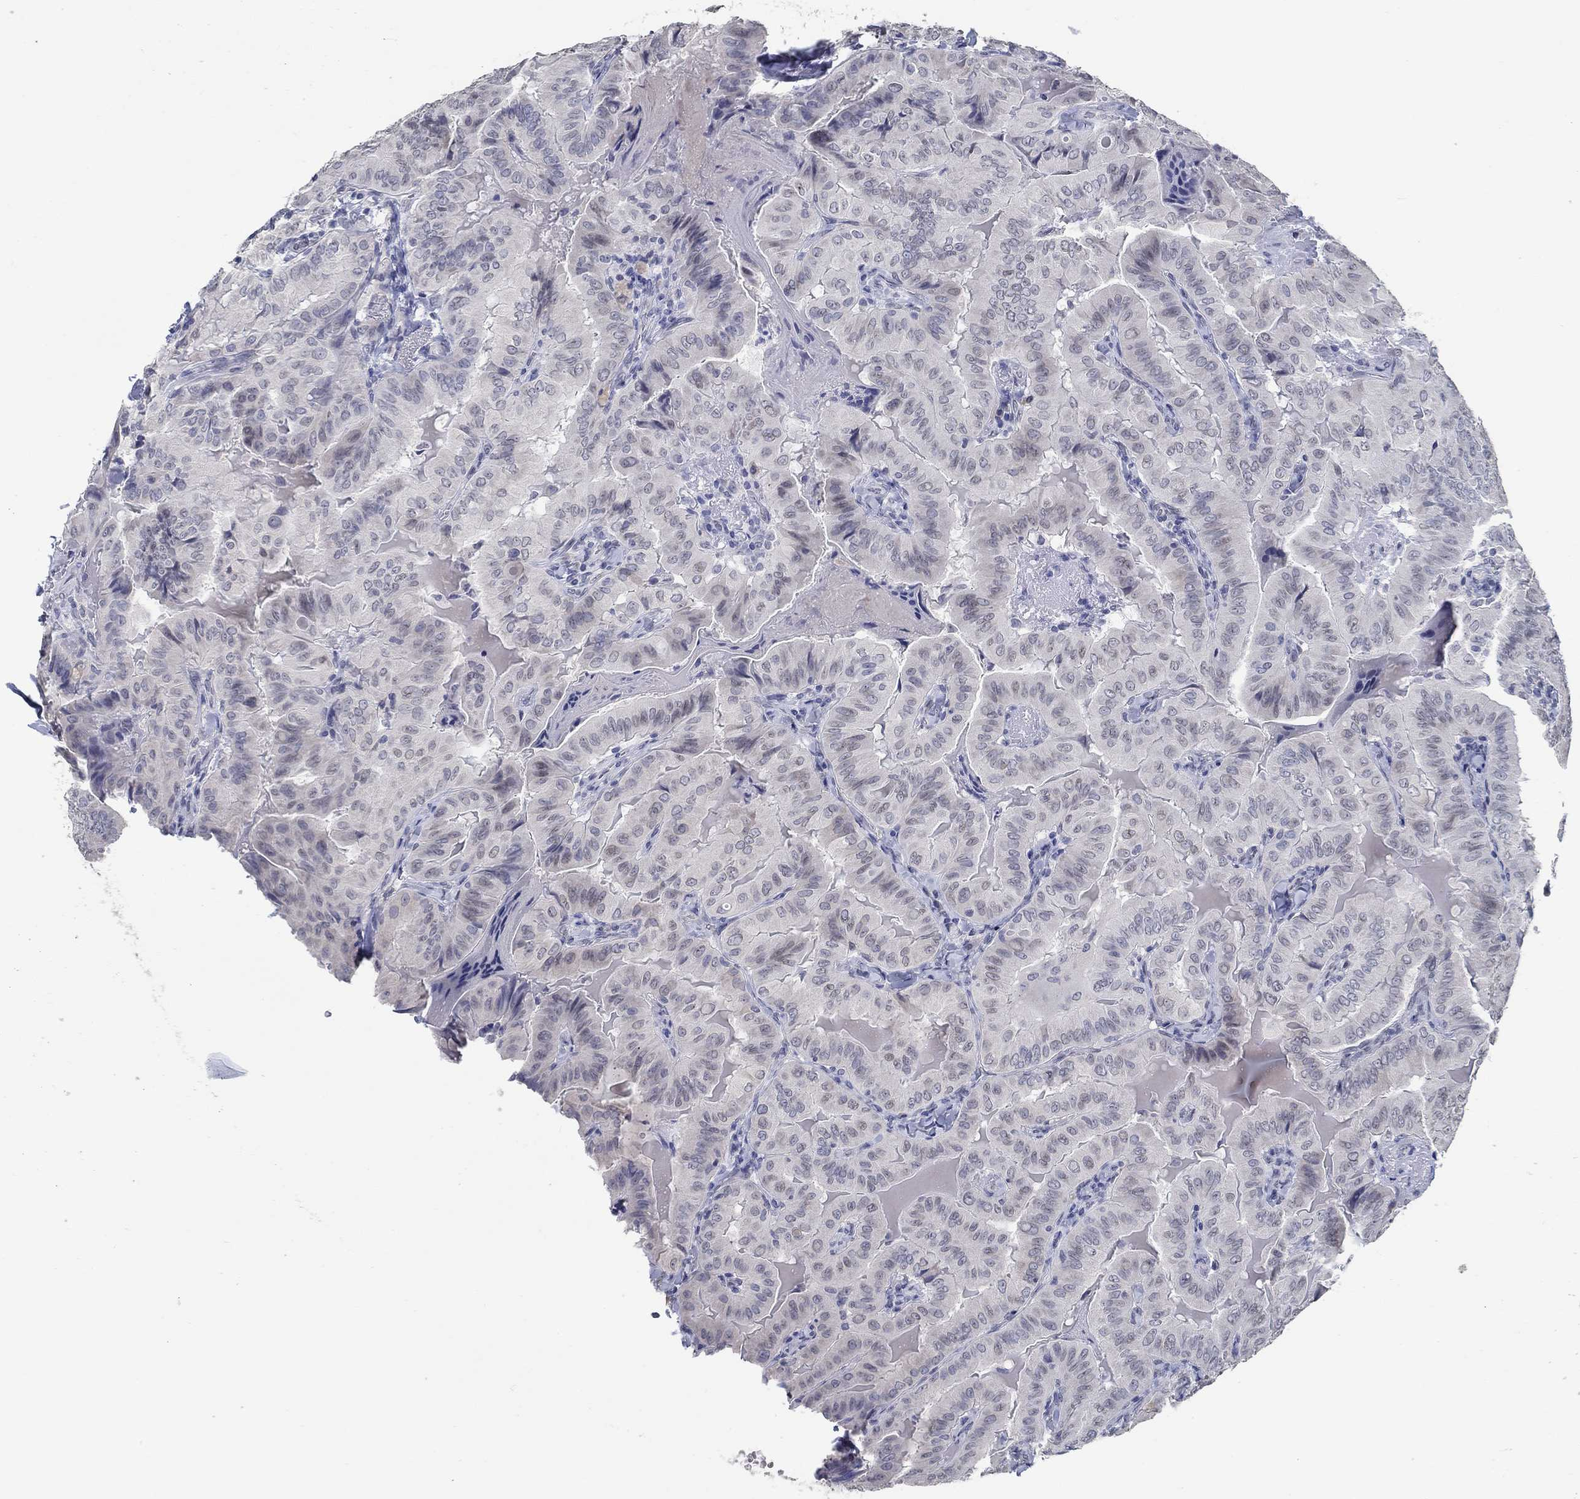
{"staining": {"intensity": "negative", "quantity": "none", "location": "none"}, "tissue": "thyroid cancer", "cell_type": "Tumor cells", "image_type": "cancer", "snomed": [{"axis": "morphology", "description": "Papillary adenocarcinoma, NOS"}, {"axis": "topography", "description": "Thyroid gland"}], "caption": "IHC histopathology image of neoplastic tissue: human thyroid papillary adenocarcinoma stained with DAB (3,3'-diaminobenzidine) reveals no significant protein positivity in tumor cells.", "gene": "NUP155", "patient": {"sex": "female", "age": 68}}